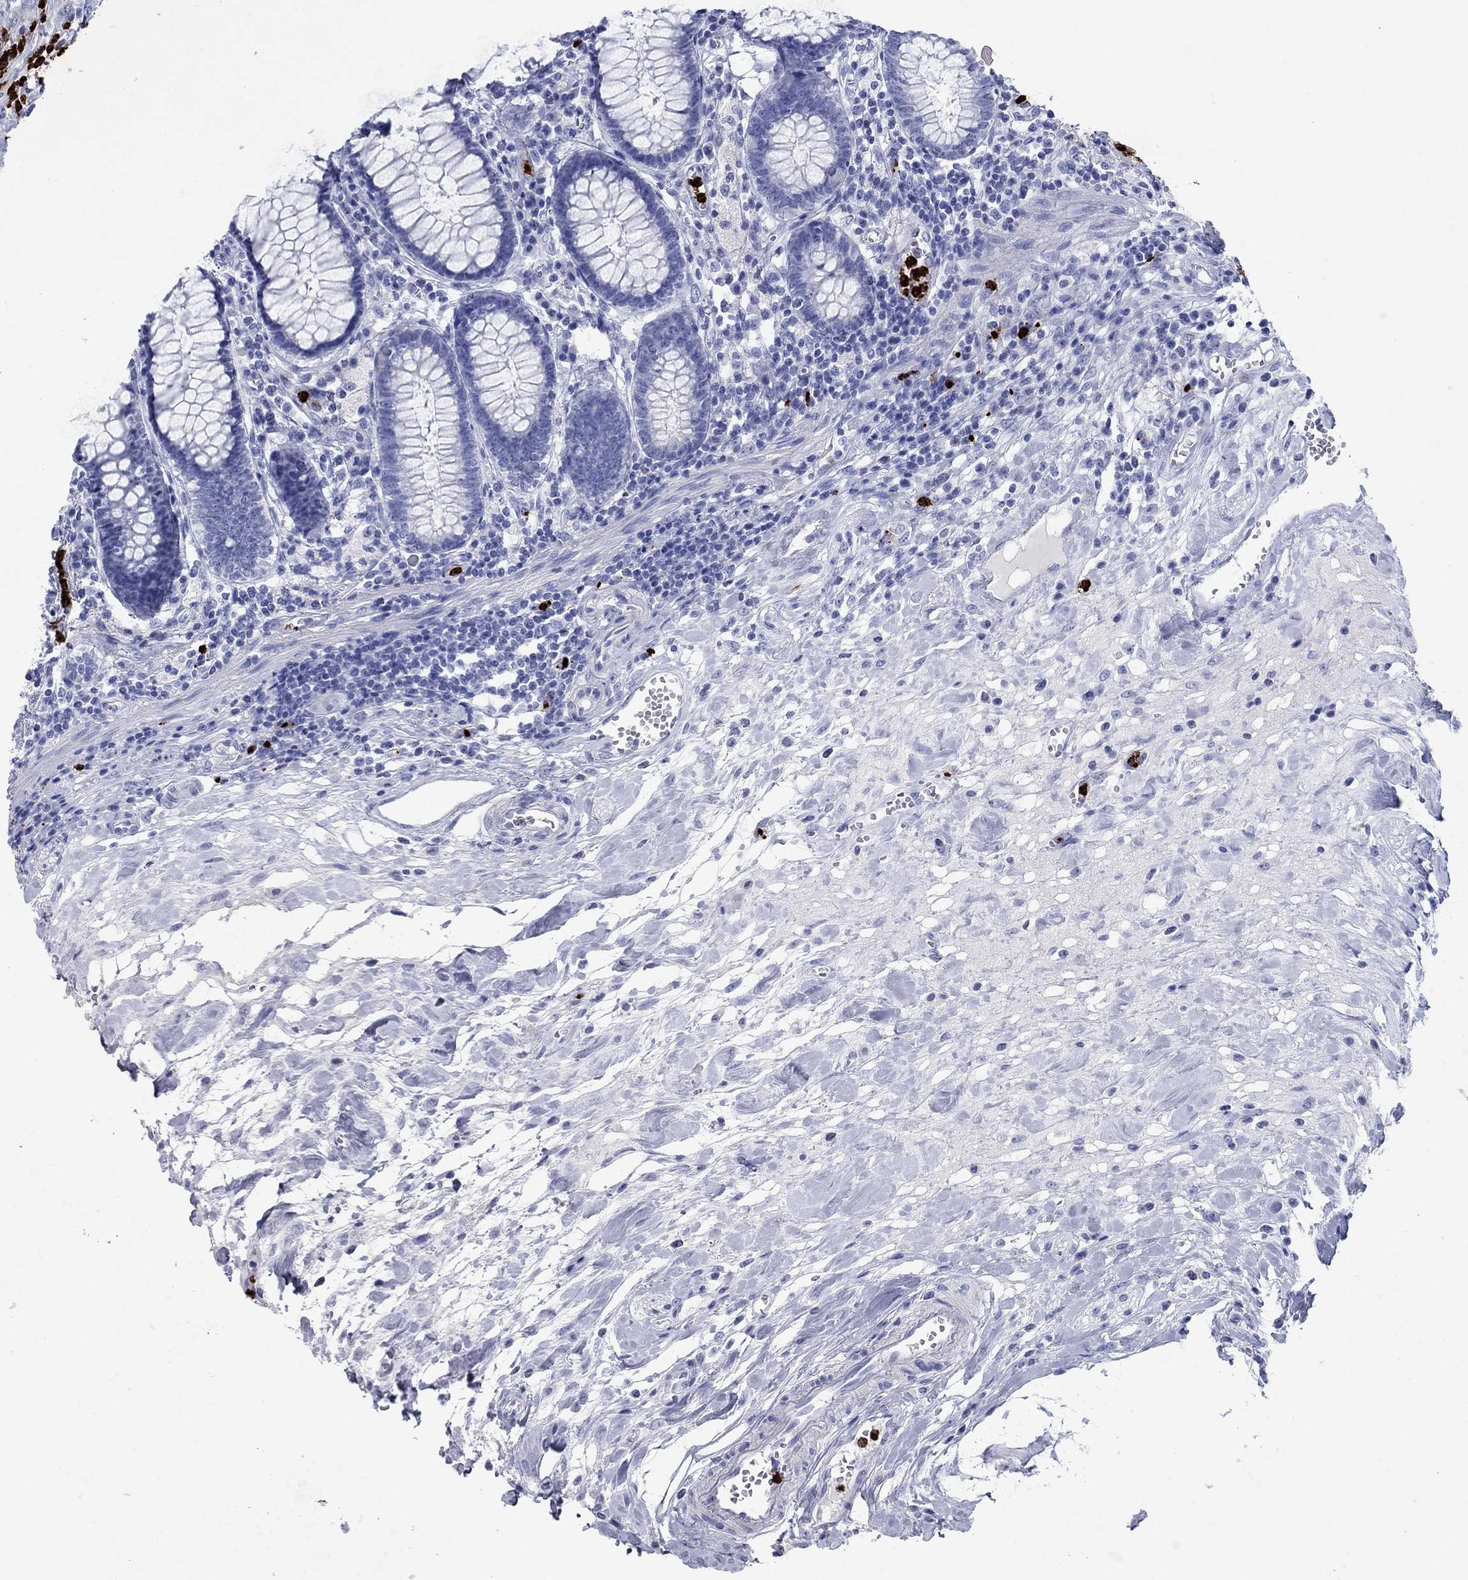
{"staining": {"intensity": "negative", "quantity": "none", "location": "none"}, "tissue": "colon", "cell_type": "Endothelial cells", "image_type": "normal", "snomed": [{"axis": "morphology", "description": "Normal tissue, NOS"}, {"axis": "topography", "description": "Colon"}], "caption": "Endothelial cells show no significant protein expression in benign colon. The staining was performed using DAB (3,3'-diaminobenzidine) to visualize the protein expression in brown, while the nuclei were stained in blue with hematoxylin (Magnification: 20x).", "gene": "AZU1", "patient": {"sex": "male", "age": 65}}